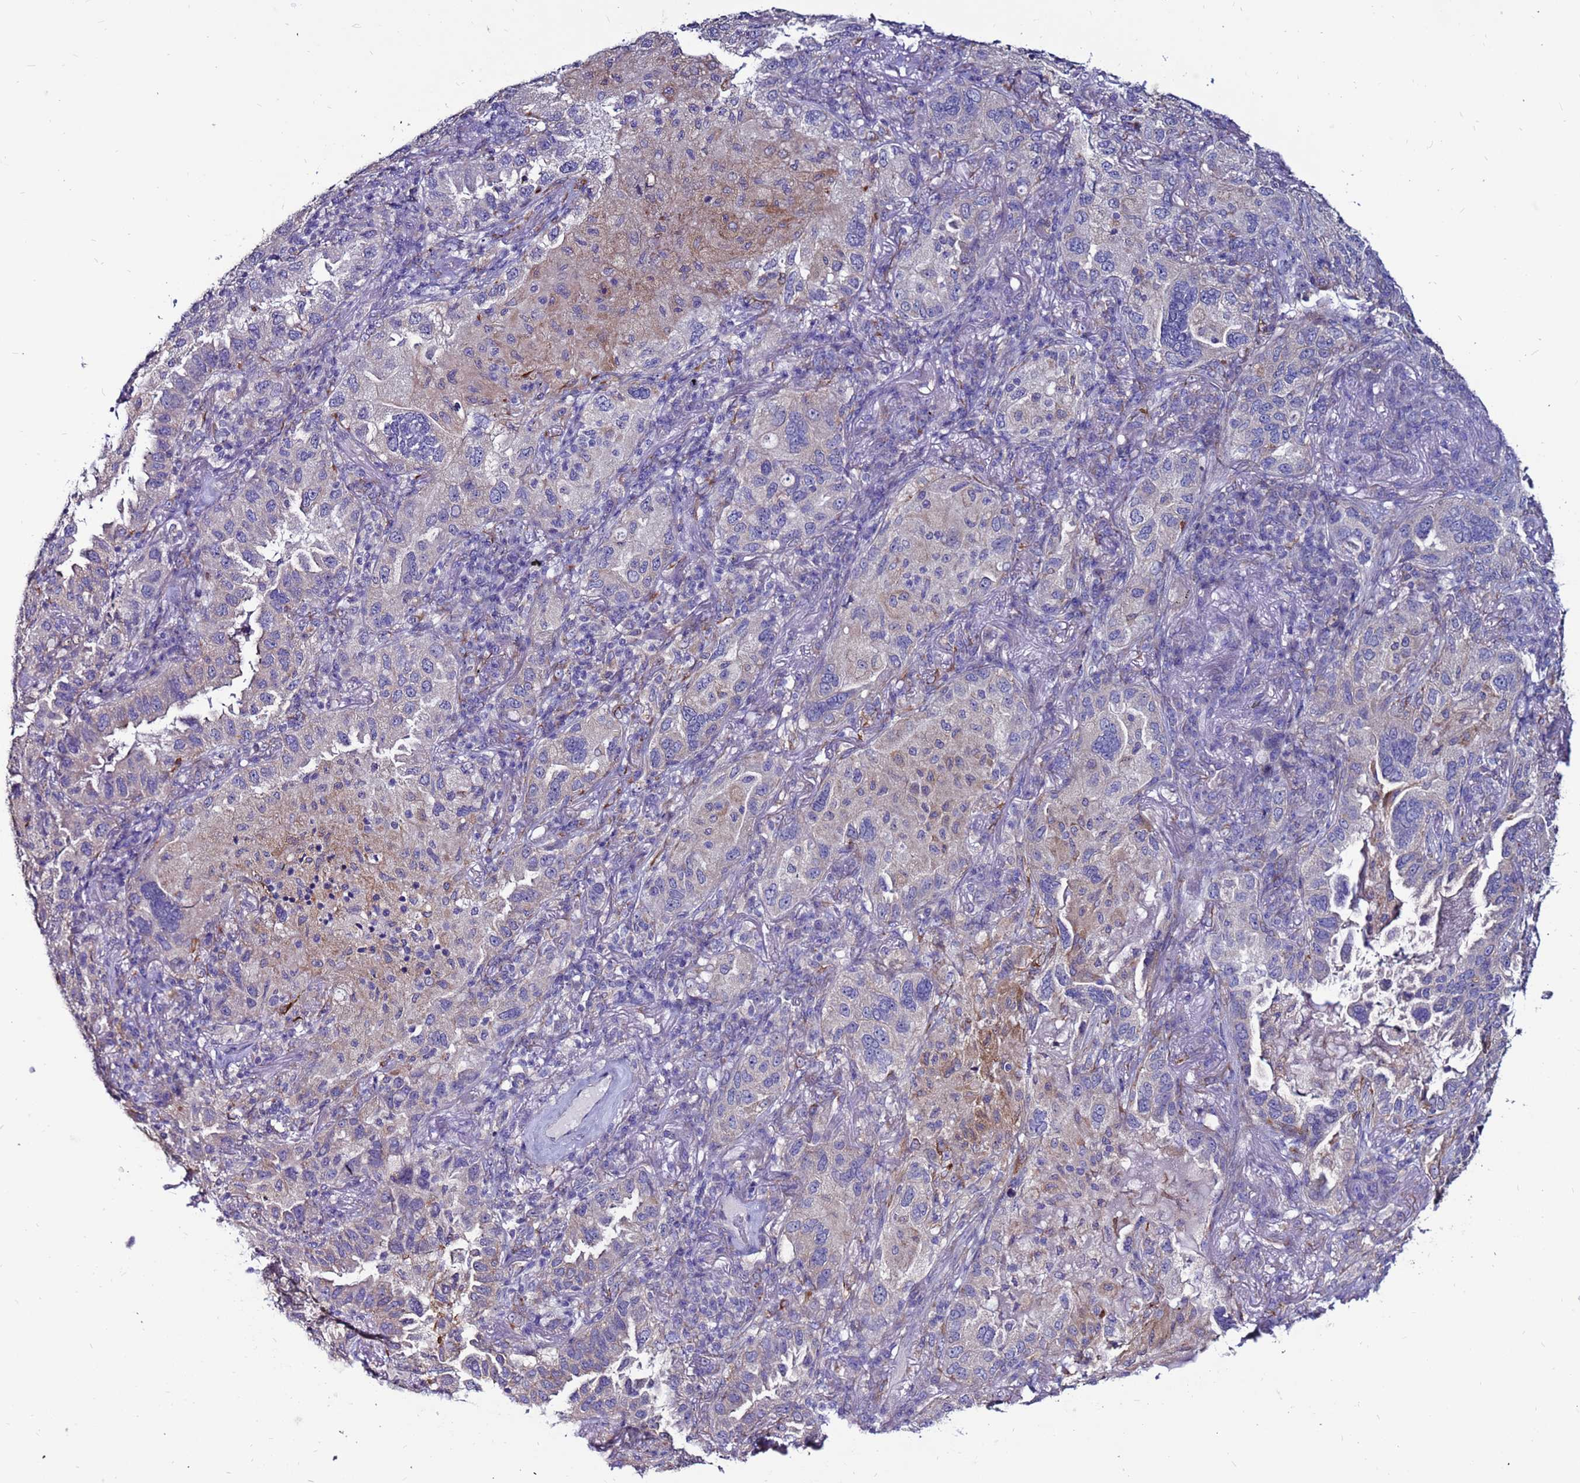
{"staining": {"intensity": "moderate", "quantity": "25%-75%", "location": "cytoplasmic/membranous"}, "tissue": "lung cancer", "cell_type": "Tumor cells", "image_type": "cancer", "snomed": [{"axis": "morphology", "description": "Adenocarcinoma, NOS"}, {"axis": "topography", "description": "Lung"}], "caption": "Tumor cells display medium levels of moderate cytoplasmic/membranous expression in about 25%-75% of cells in lung cancer.", "gene": "SLC44A3", "patient": {"sex": "female", "age": 69}}